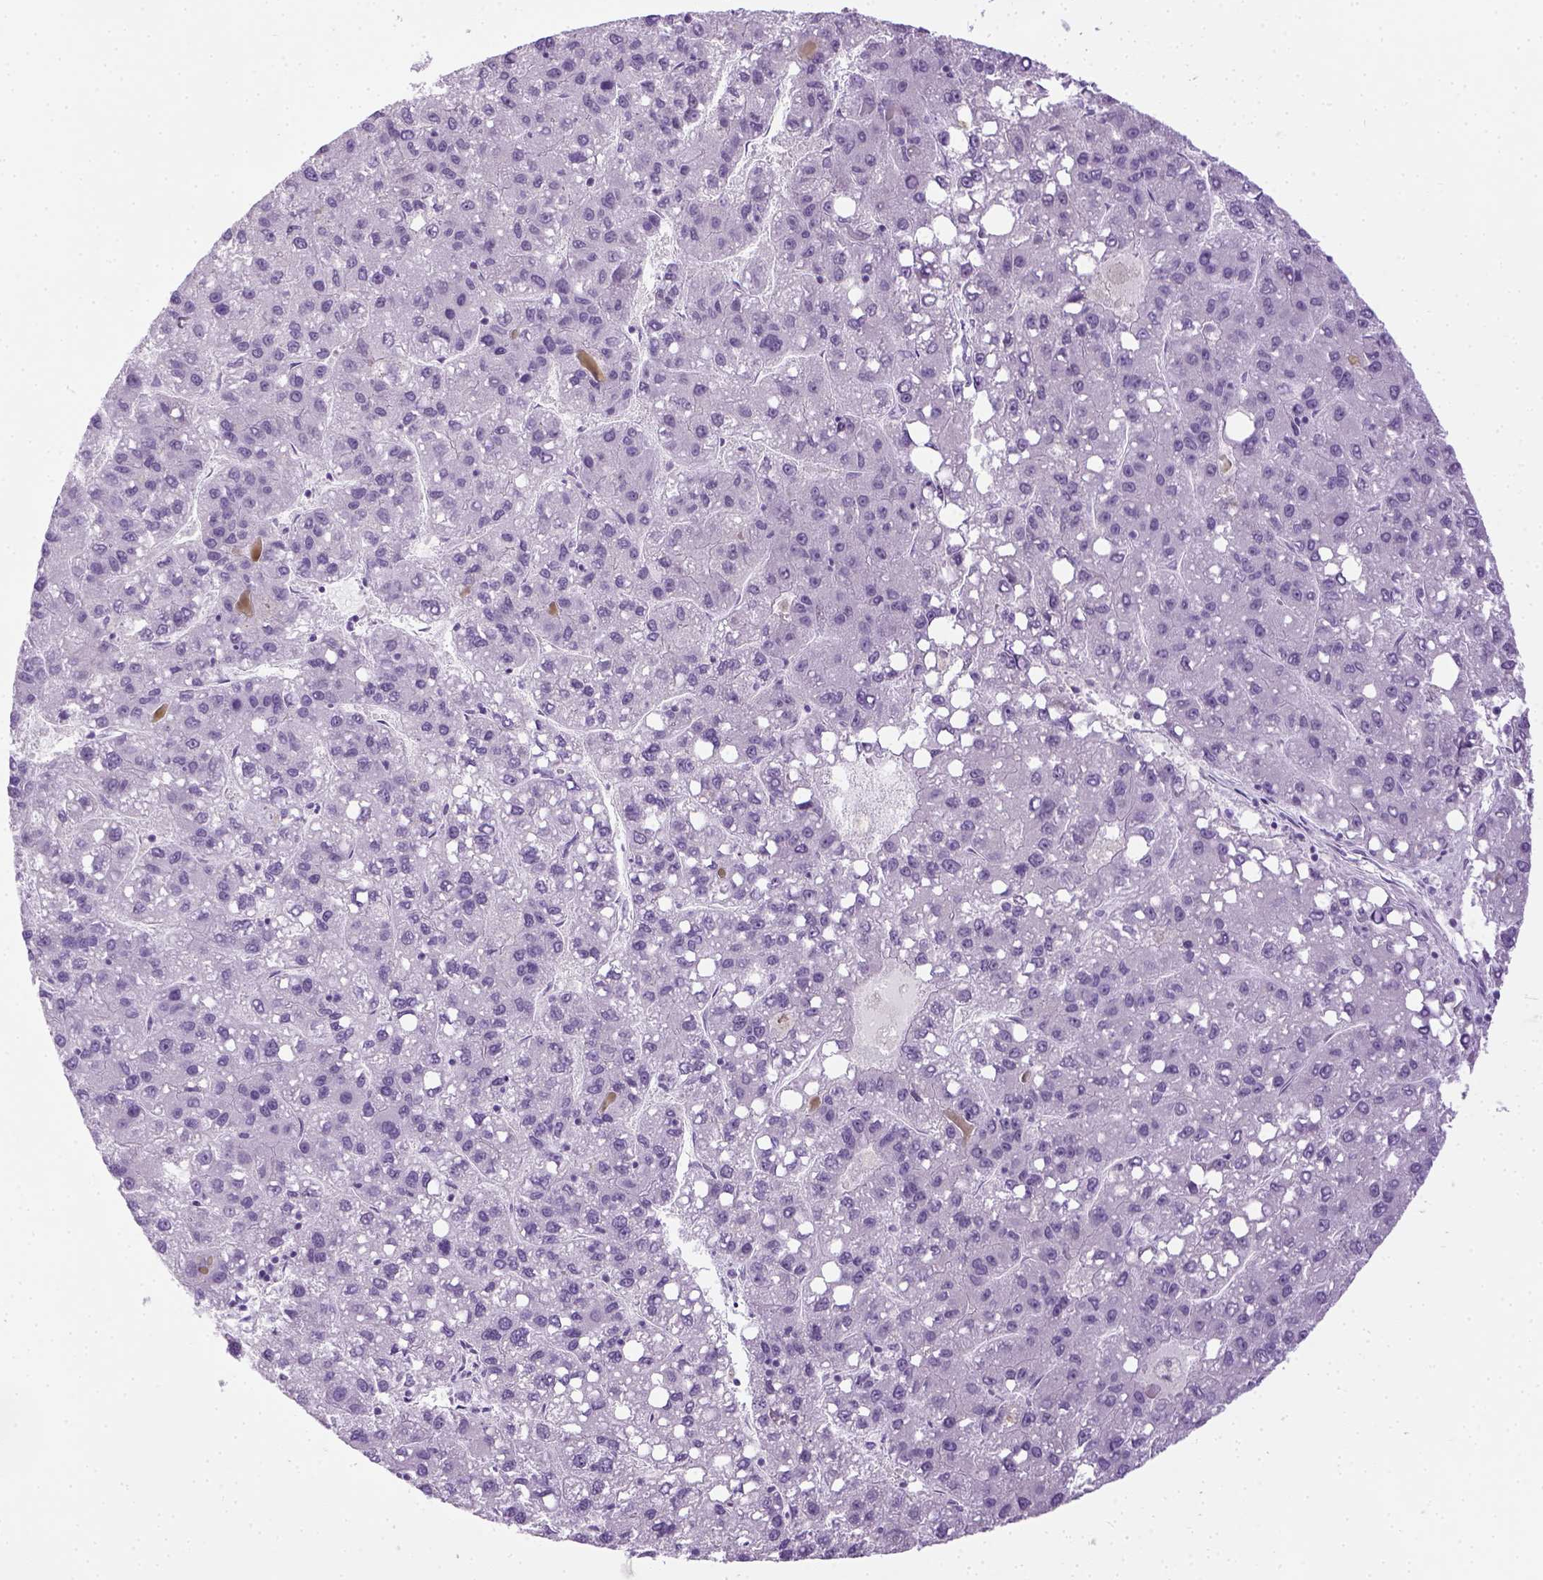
{"staining": {"intensity": "negative", "quantity": "none", "location": "none"}, "tissue": "liver cancer", "cell_type": "Tumor cells", "image_type": "cancer", "snomed": [{"axis": "morphology", "description": "Carcinoma, Hepatocellular, NOS"}, {"axis": "topography", "description": "Liver"}], "caption": "An IHC photomicrograph of liver hepatocellular carcinoma is shown. There is no staining in tumor cells of liver hepatocellular carcinoma.", "gene": "LGSN", "patient": {"sex": "female", "age": 82}}